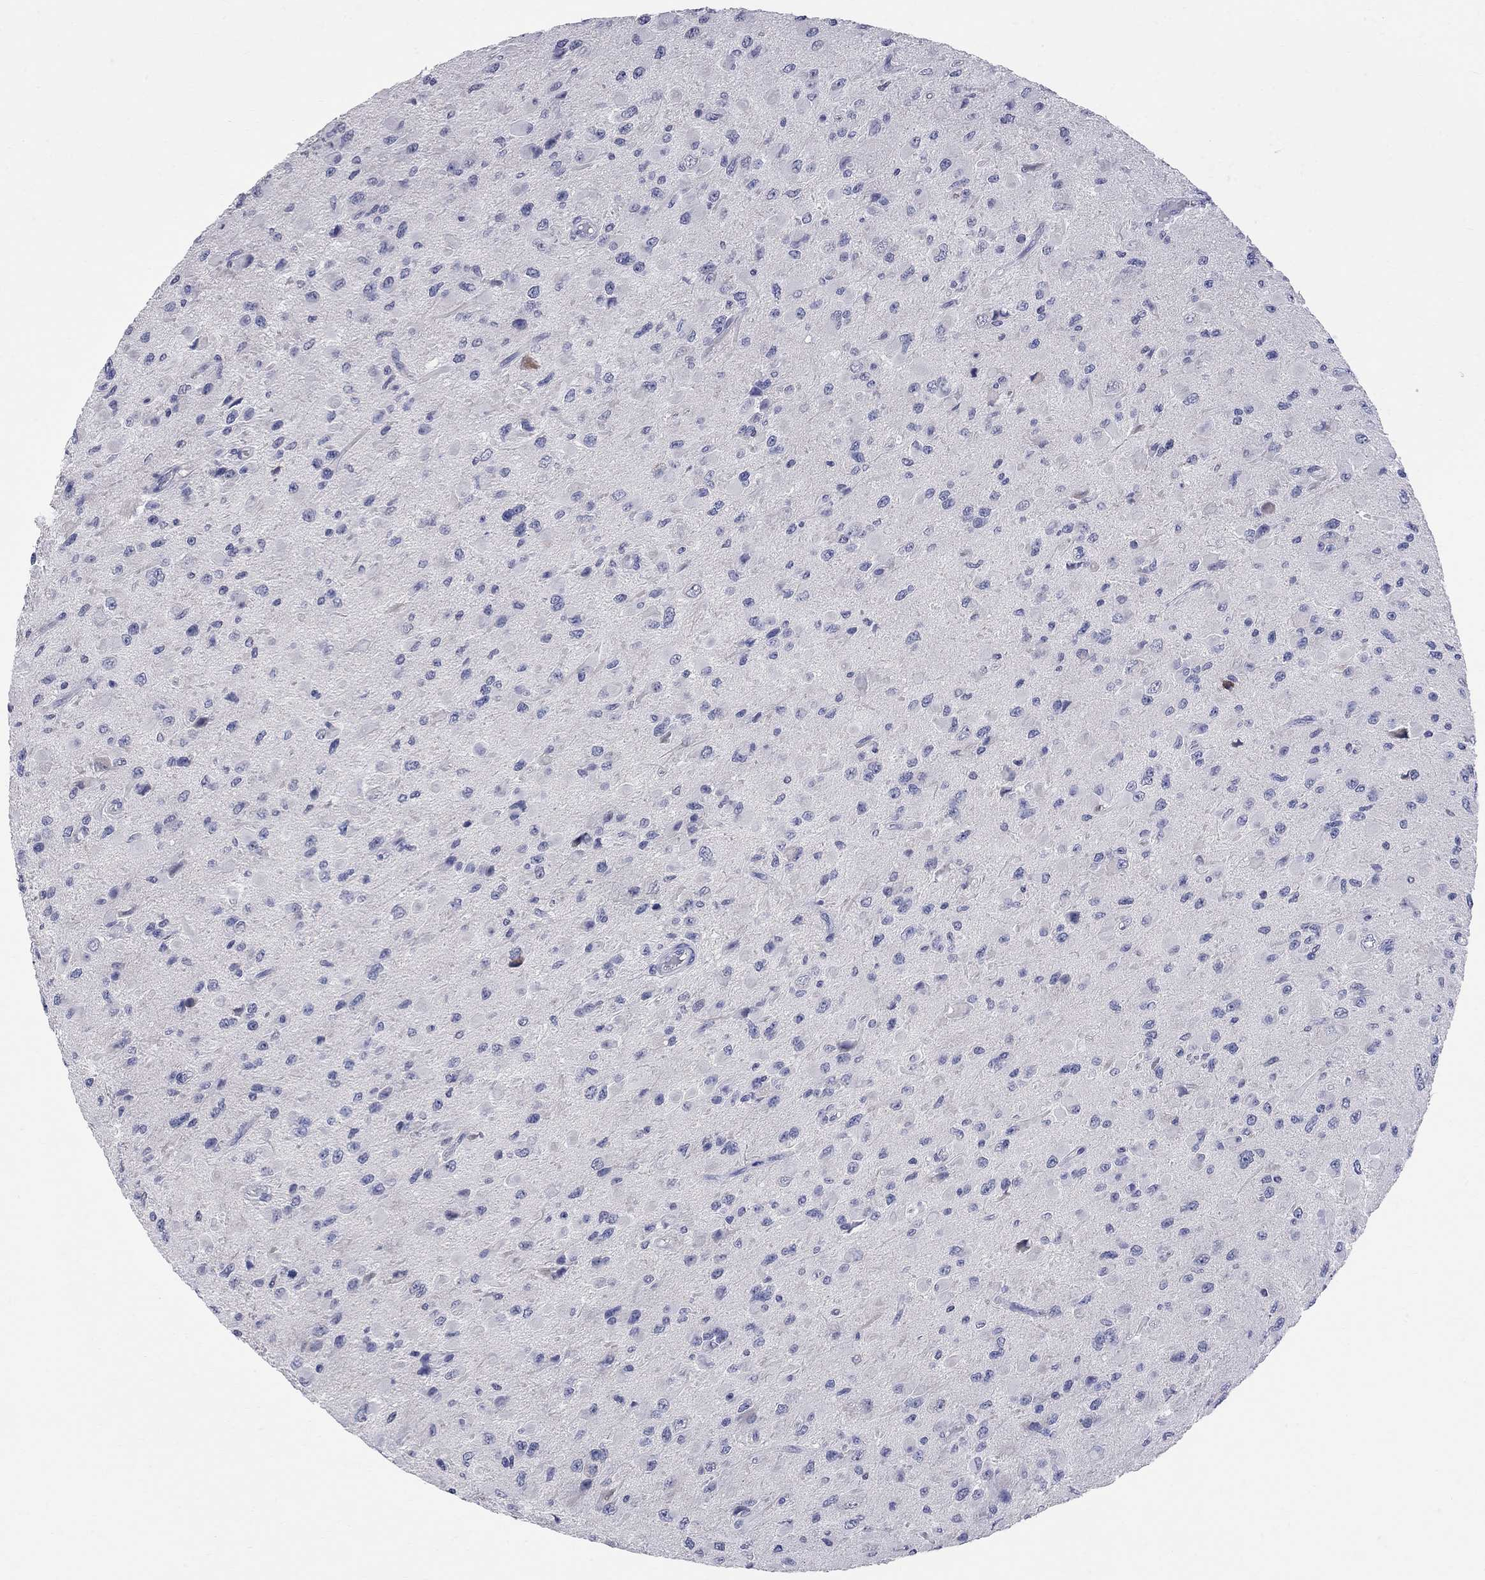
{"staining": {"intensity": "negative", "quantity": "none", "location": "none"}, "tissue": "glioma", "cell_type": "Tumor cells", "image_type": "cancer", "snomed": [{"axis": "morphology", "description": "Glioma, malignant, High grade"}, {"axis": "topography", "description": "Cerebral cortex"}], "caption": "Glioma stained for a protein using IHC reveals no positivity tumor cells.", "gene": "FAM221B", "patient": {"sex": "male", "age": 35}}